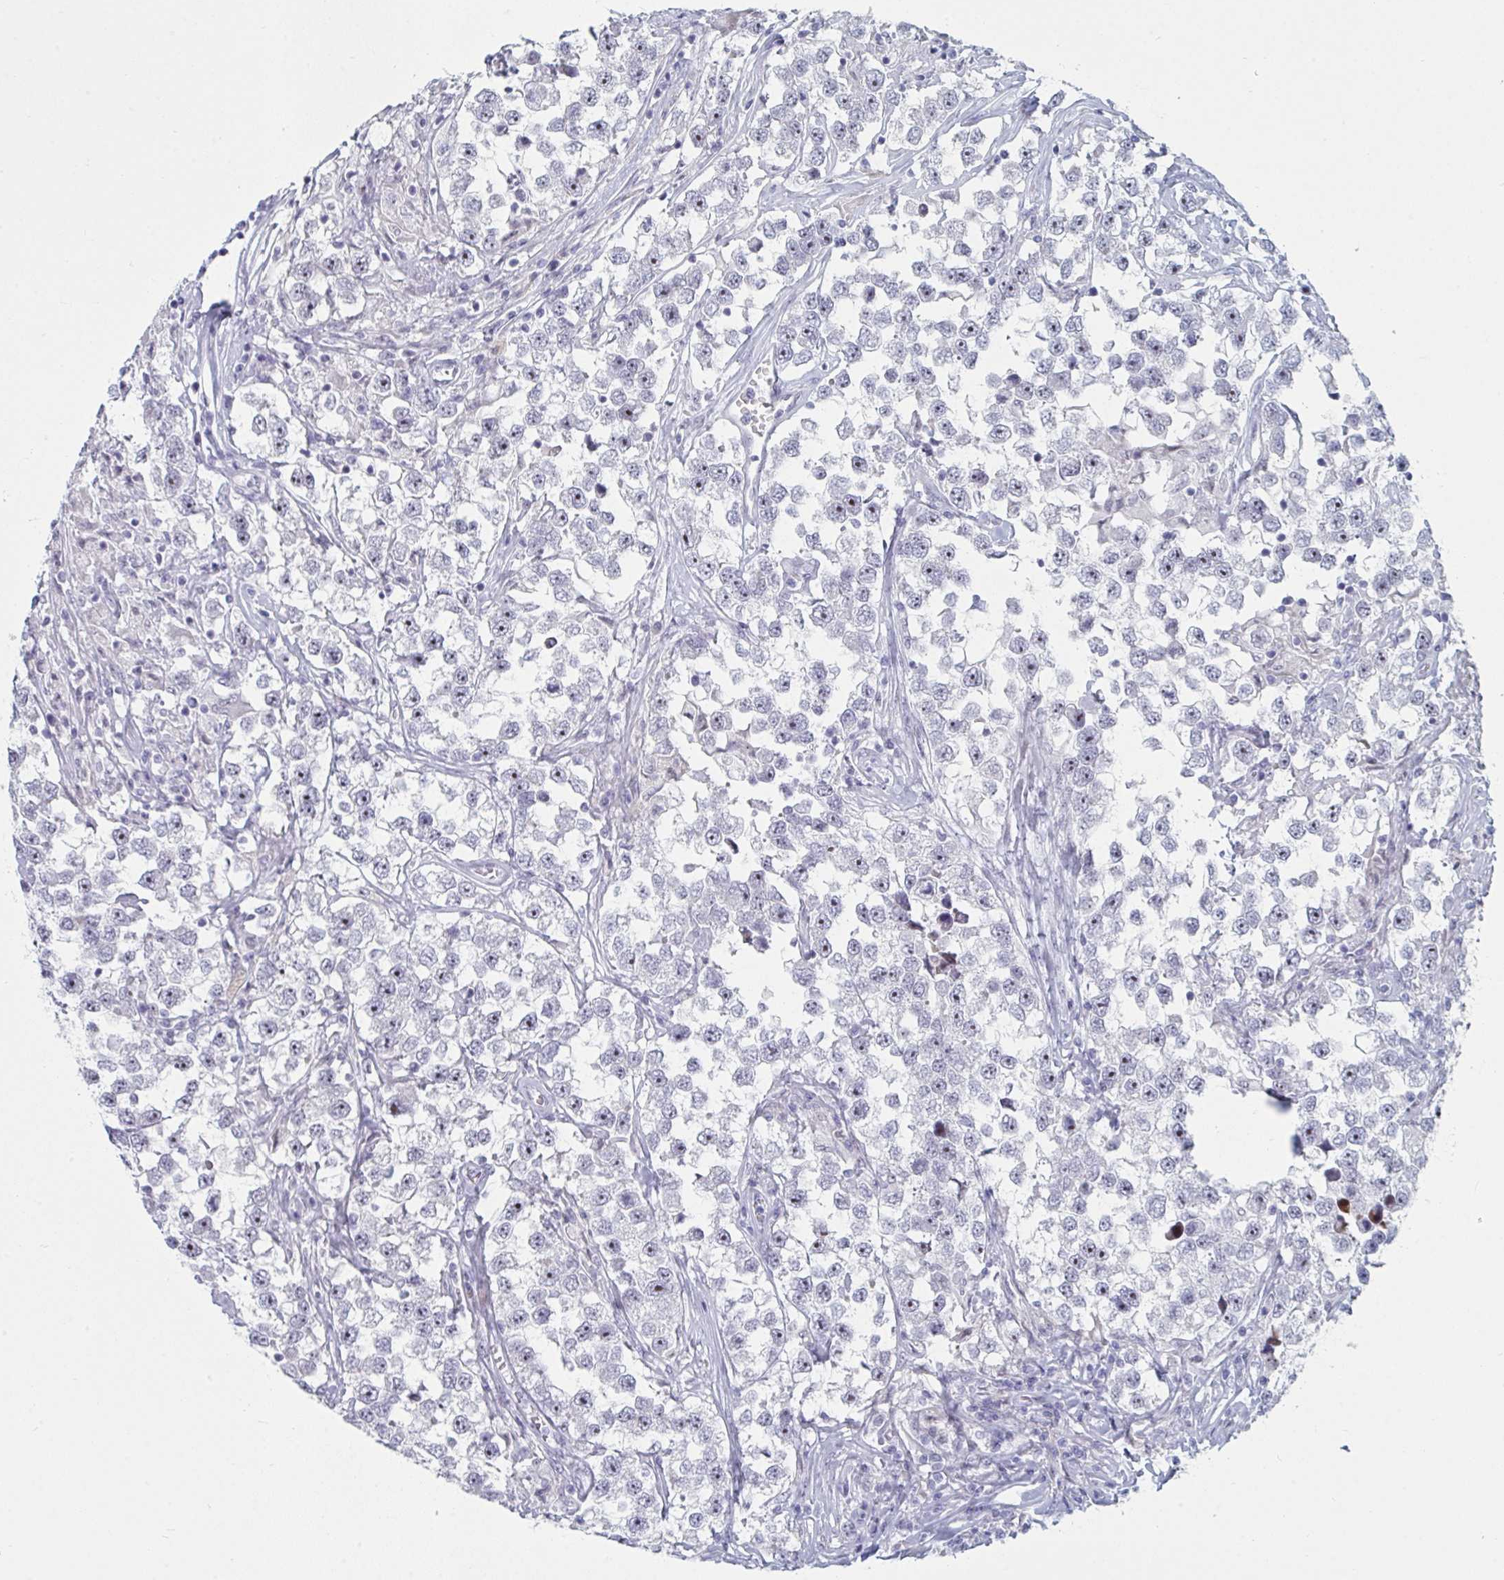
{"staining": {"intensity": "strong", "quantity": "25%-75%", "location": "nuclear"}, "tissue": "testis cancer", "cell_type": "Tumor cells", "image_type": "cancer", "snomed": [{"axis": "morphology", "description": "Seminoma, NOS"}, {"axis": "topography", "description": "Testis"}], "caption": "Immunohistochemical staining of testis cancer (seminoma) demonstrates strong nuclear protein expression in about 25%-75% of tumor cells. The staining was performed using DAB (3,3'-diaminobenzidine), with brown indicating positive protein expression. Nuclei are stained blue with hematoxylin.", "gene": "NR1H2", "patient": {"sex": "male", "age": 46}}